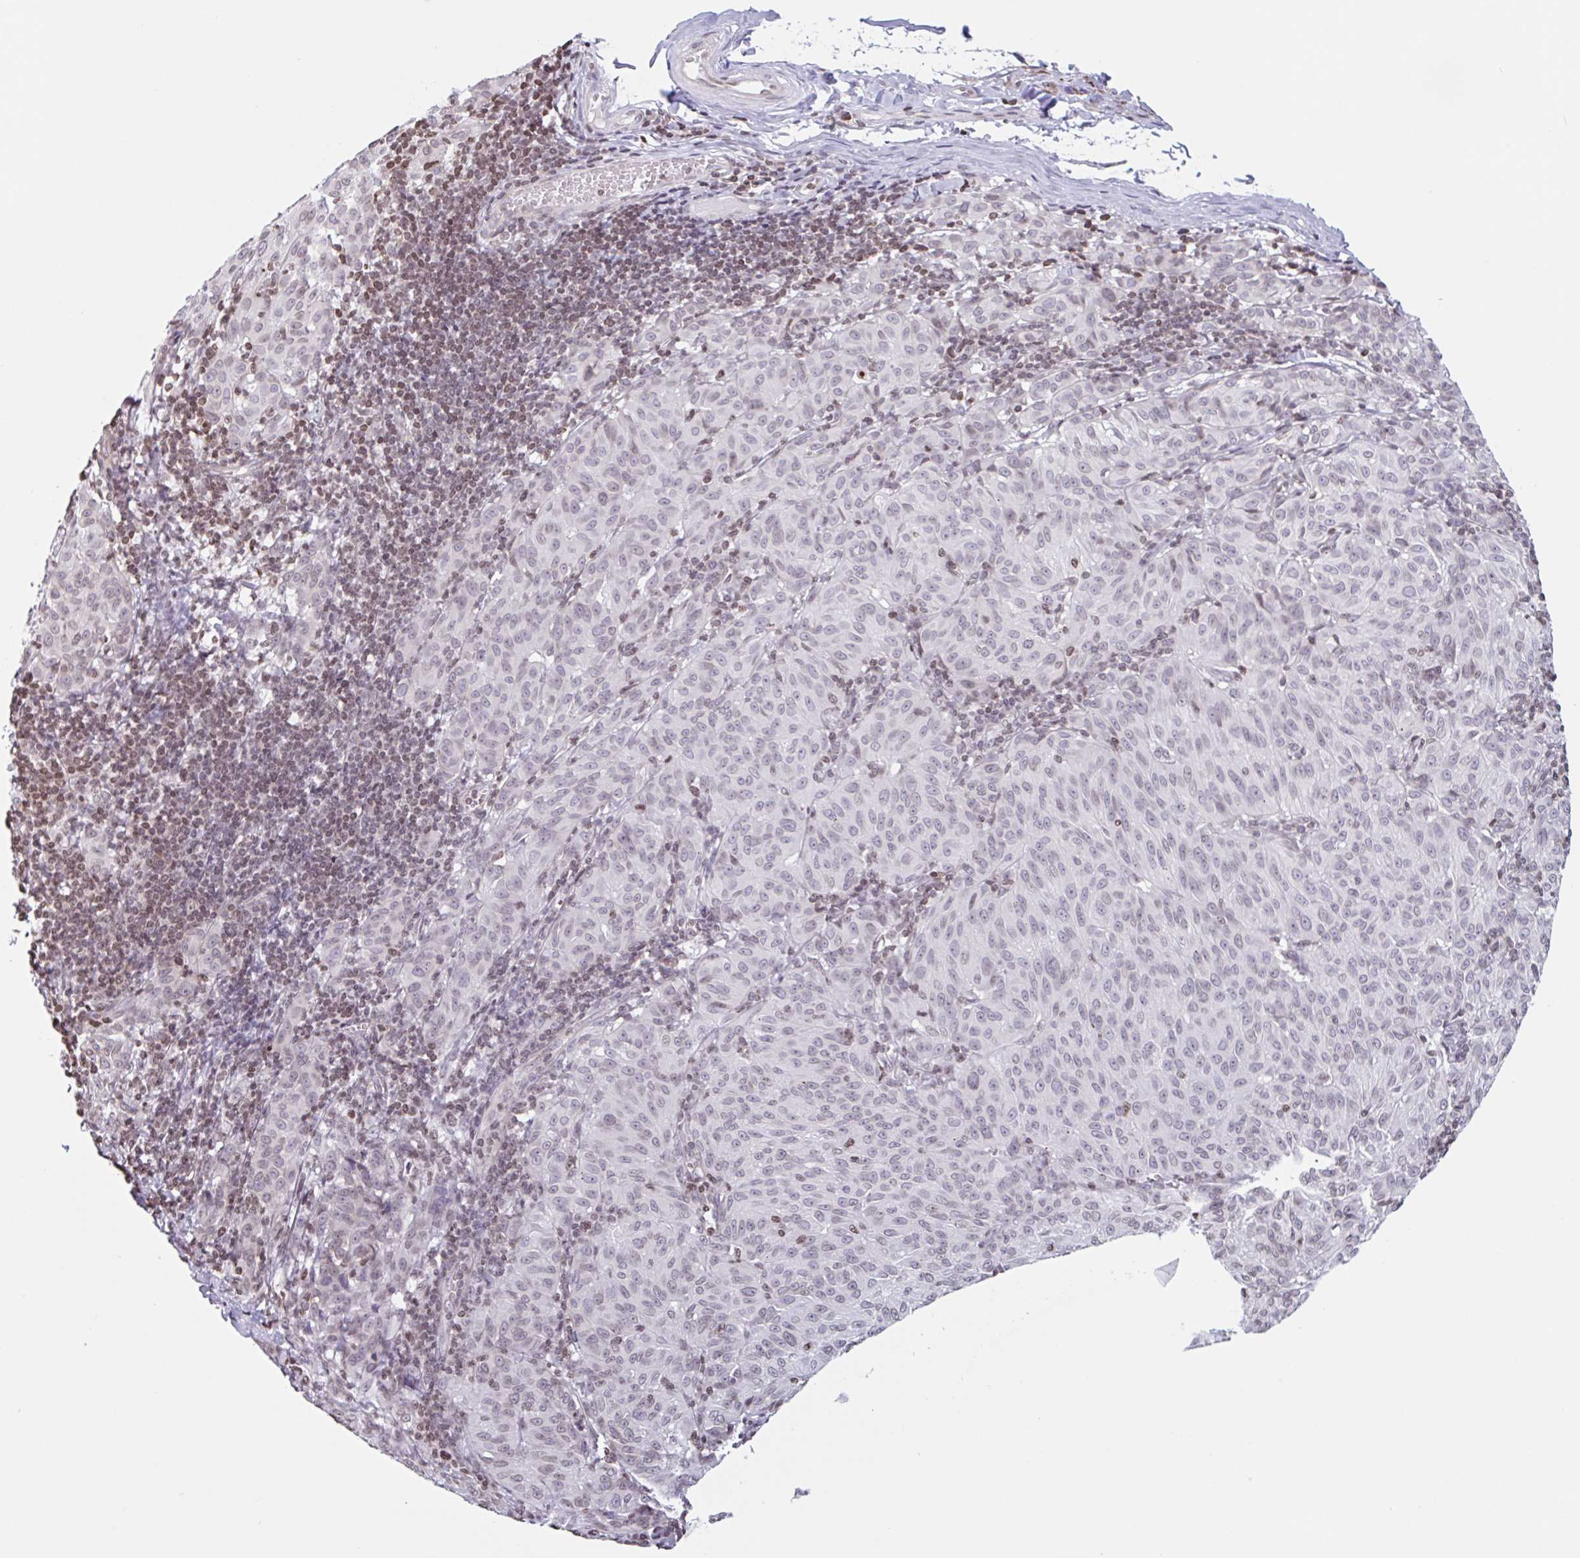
{"staining": {"intensity": "weak", "quantity": "25%-75%", "location": "nuclear"}, "tissue": "melanoma", "cell_type": "Tumor cells", "image_type": "cancer", "snomed": [{"axis": "morphology", "description": "Malignant melanoma, NOS"}, {"axis": "topography", "description": "Skin"}], "caption": "DAB immunohistochemical staining of human melanoma reveals weak nuclear protein positivity in about 25%-75% of tumor cells. (DAB (3,3'-diaminobenzidine) = brown stain, brightfield microscopy at high magnification).", "gene": "NOL6", "patient": {"sex": "female", "age": 72}}